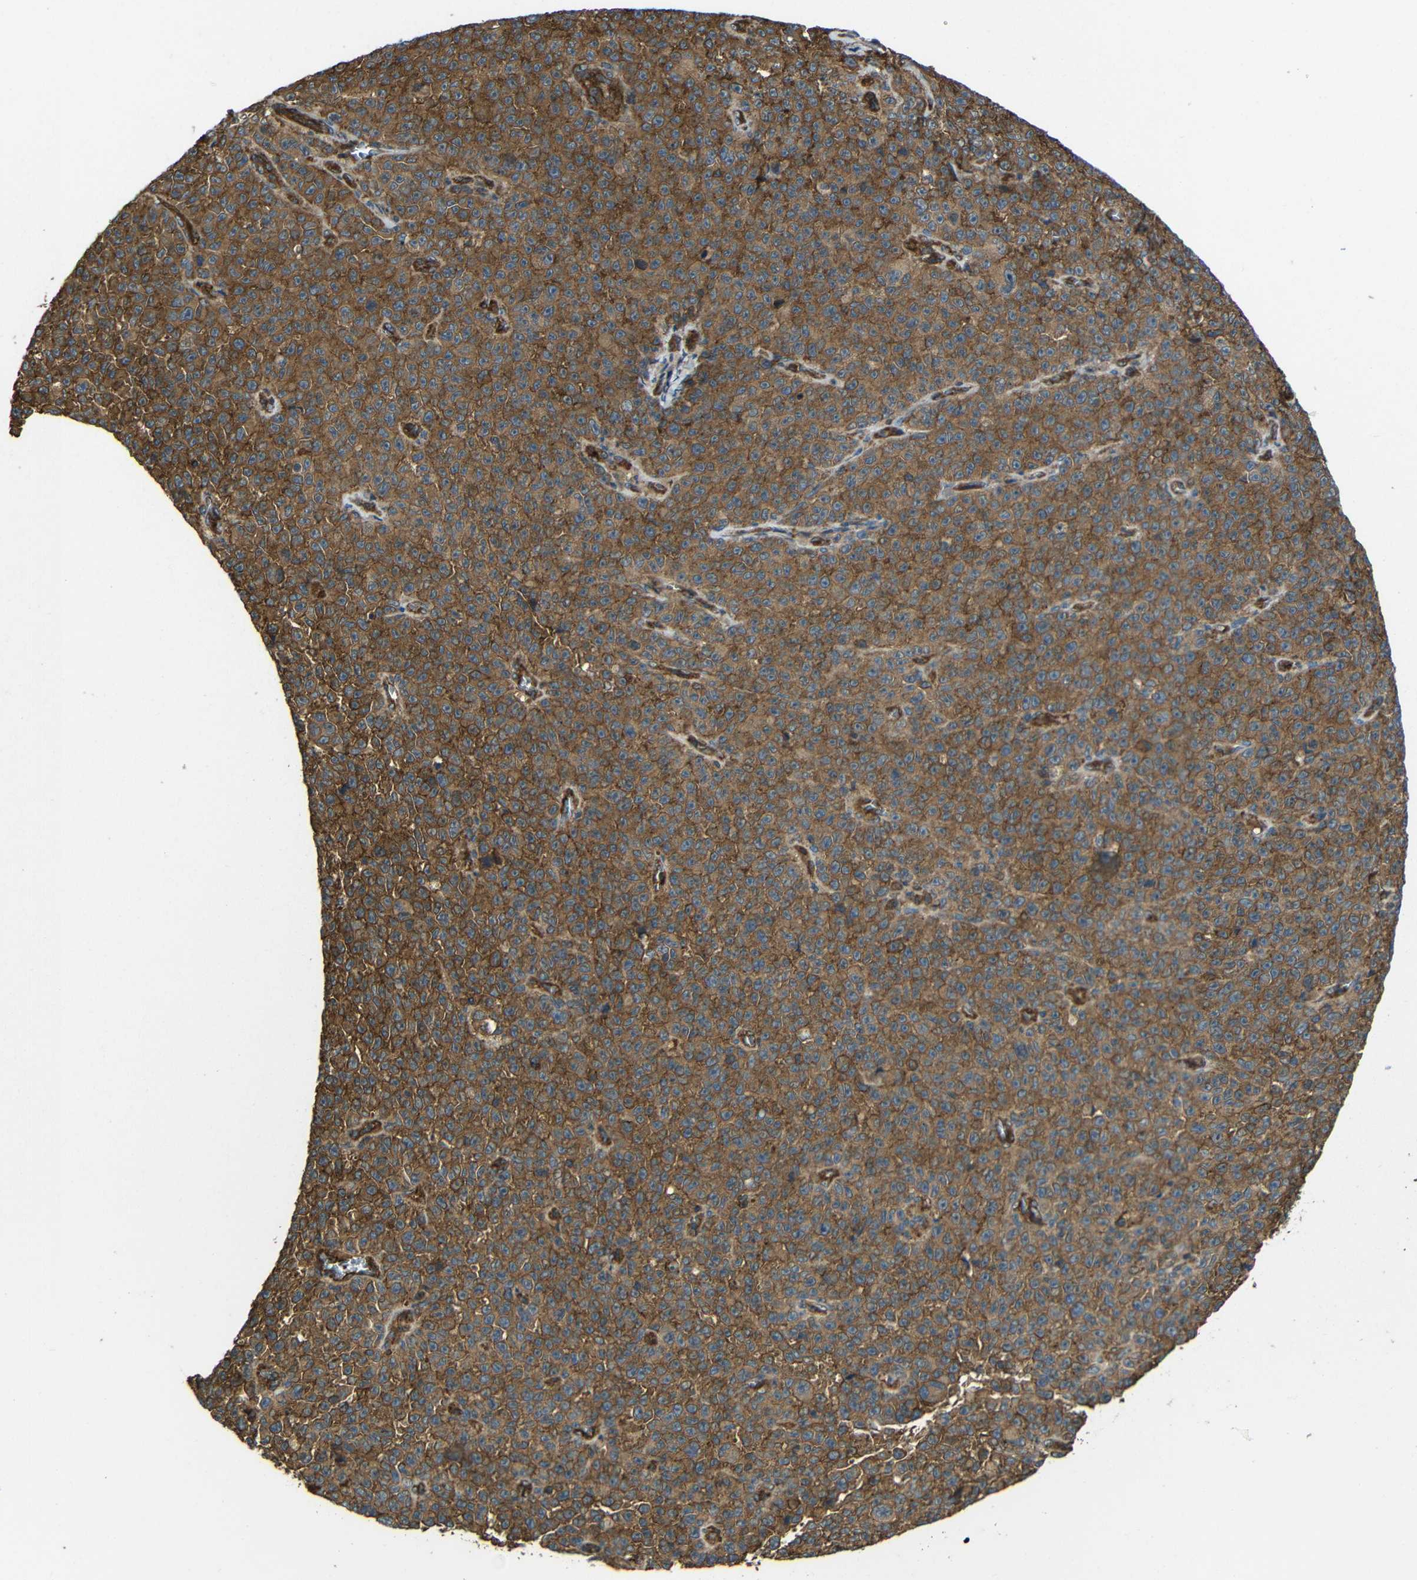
{"staining": {"intensity": "moderate", "quantity": ">75%", "location": "cytoplasmic/membranous"}, "tissue": "melanoma", "cell_type": "Tumor cells", "image_type": "cancer", "snomed": [{"axis": "morphology", "description": "Malignant melanoma, NOS"}, {"axis": "topography", "description": "Skin"}], "caption": "Malignant melanoma was stained to show a protein in brown. There is medium levels of moderate cytoplasmic/membranous staining in approximately >75% of tumor cells. Using DAB (brown) and hematoxylin (blue) stains, captured at high magnification using brightfield microscopy.", "gene": "PTCH1", "patient": {"sex": "female", "age": 82}}